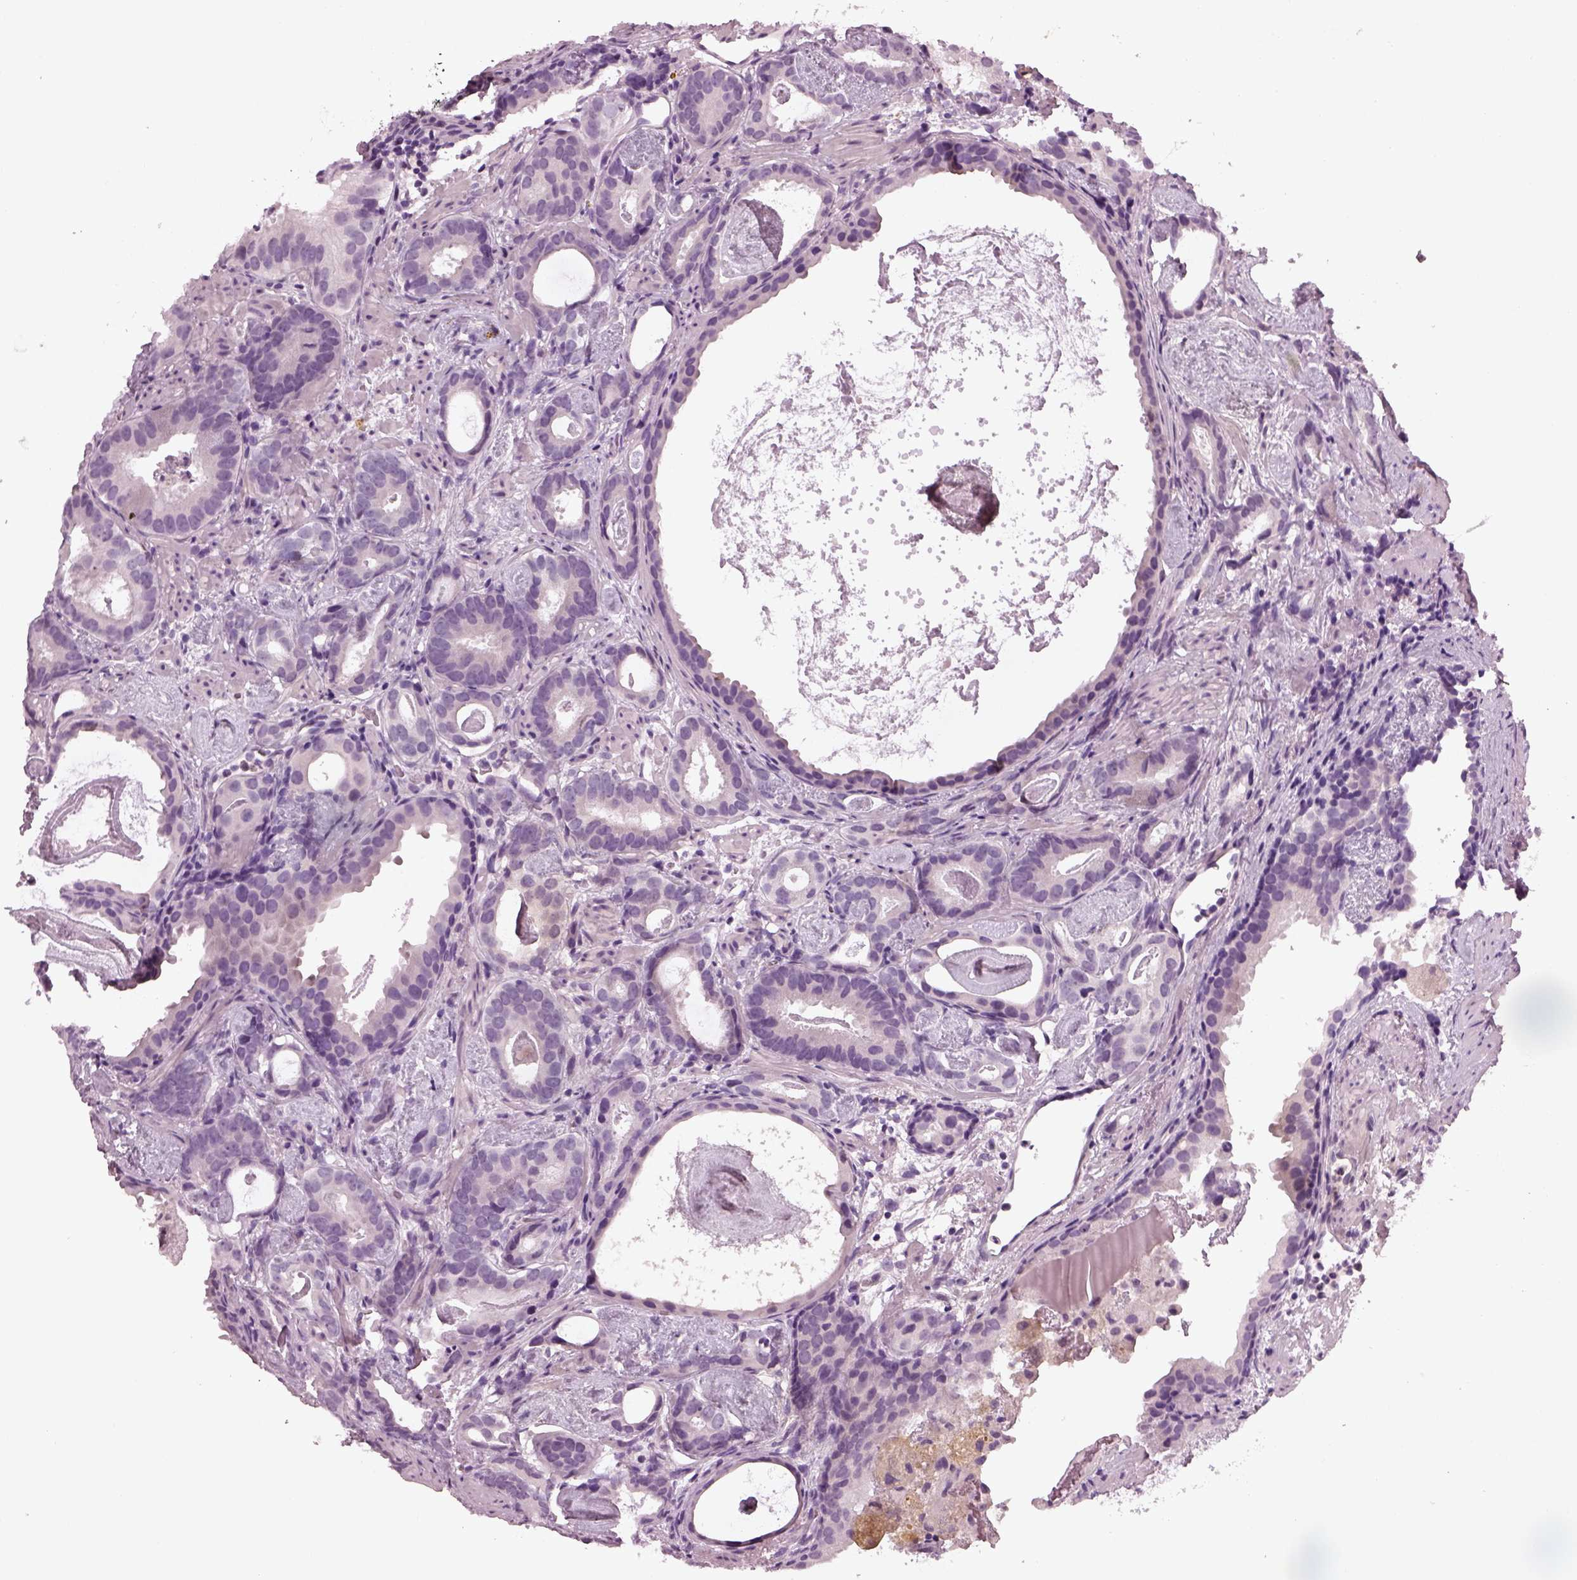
{"staining": {"intensity": "negative", "quantity": "none", "location": "none"}, "tissue": "prostate cancer", "cell_type": "Tumor cells", "image_type": "cancer", "snomed": [{"axis": "morphology", "description": "Adenocarcinoma, Low grade"}, {"axis": "topography", "description": "Prostate and seminal vesicle, NOS"}], "caption": "This is an immunohistochemistry image of prostate cancer (low-grade adenocarcinoma). There is no positivity in tumor cells.", "gene": "SLC6A17", "patient": {"sex": "male", "age": 71}}